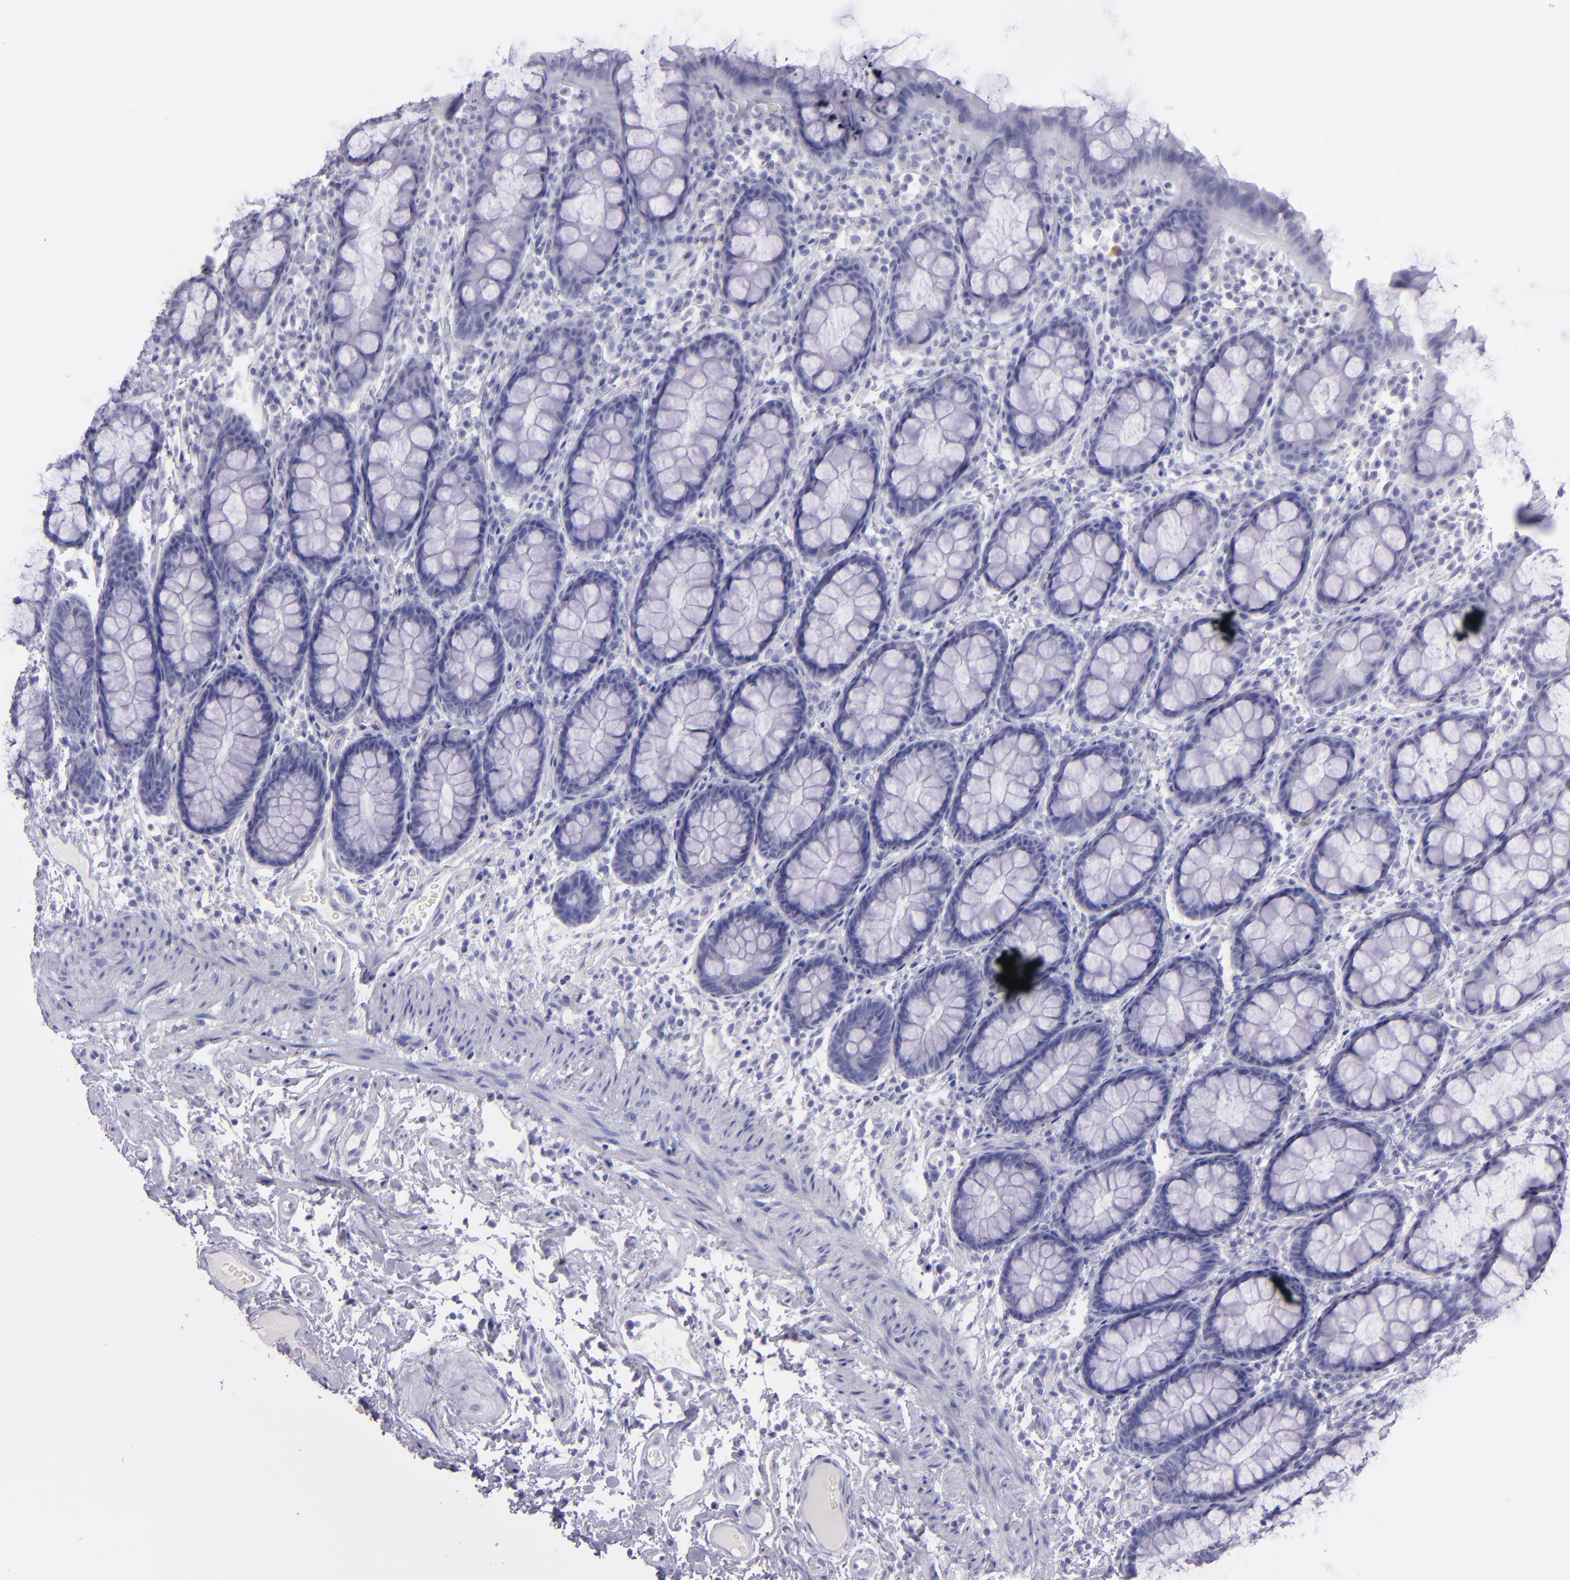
{"staining": {"intensity": "negative", "quantity": "none", "location": "none"}, "tissue": "rectum", "cell_type": "Glandular cells", "image_type": "normal", "snomed": [{"axis": "morphology", "description": "Normal tissue, NOS"}, {"axis": "topography", "description": "Rectum"}], "caption": "Rectum was stained to show a protein in brown. There is no significant expression in glandular cells. (DAB immunohistochemistry visualized using brightfield microscopy, high magnification).", "gene": "TNNT3", "patient": {"sex": "male", "age": 92}}